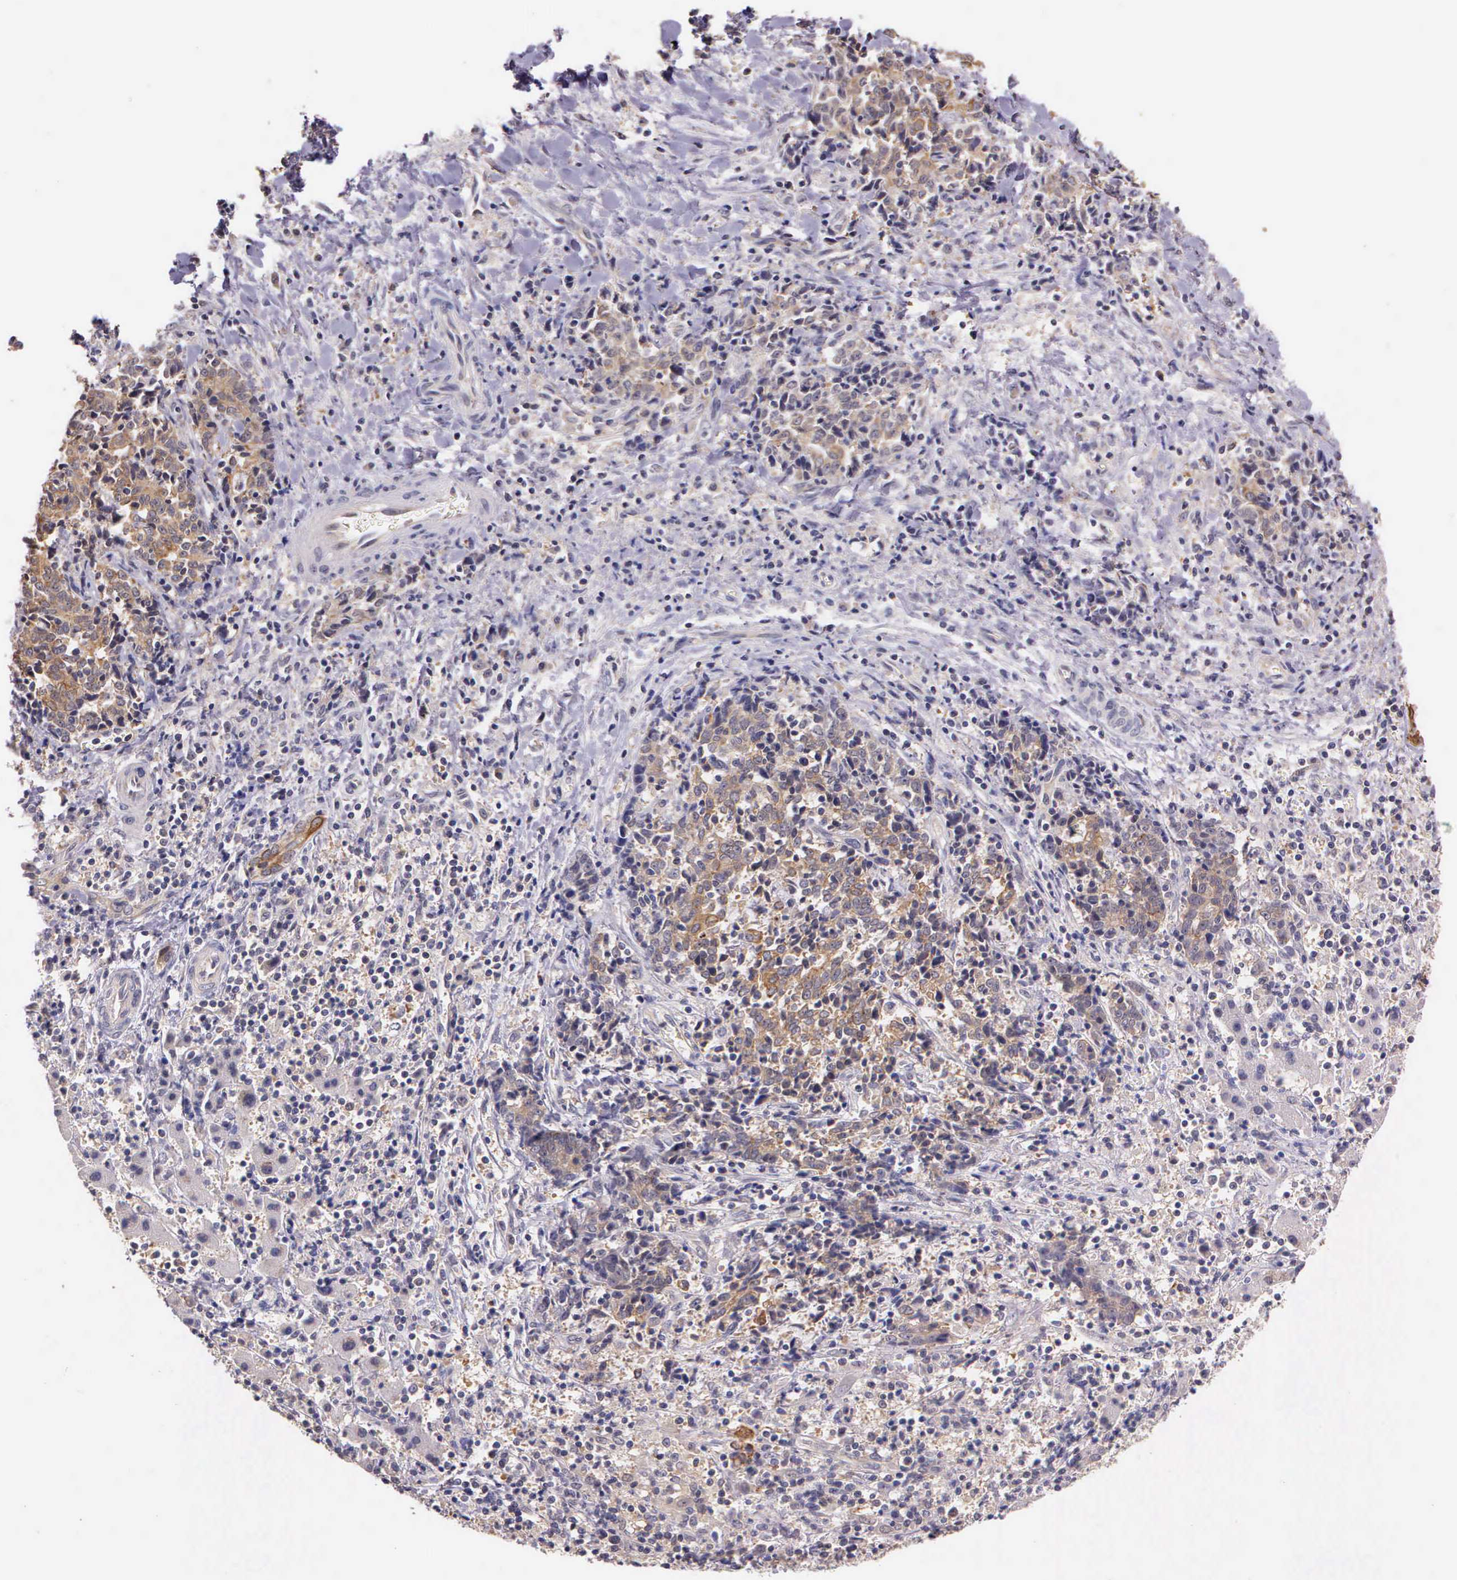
{"staining": {"intensity": "weak", "quantity": ">75%", "location": "cytoplasmic/membranous"}, "tissue": "liver cancer", "cell_type": "Tumor cells", "image_type": "cancer", "snomed": [{"axis": "morphology", "description": "Cholangiocarcinoma"}, {"axis": "topography", "description": "Liver"}], "caption": "Liver cancer (cholangiocarcinoma) stained with immunohistochemistry (IHC) reveals weak cytoplasmic/membranous expression in about >75% of tumor cells.", "gene": "IGBP1", "patient": {"sex": "male", "age": 57}}